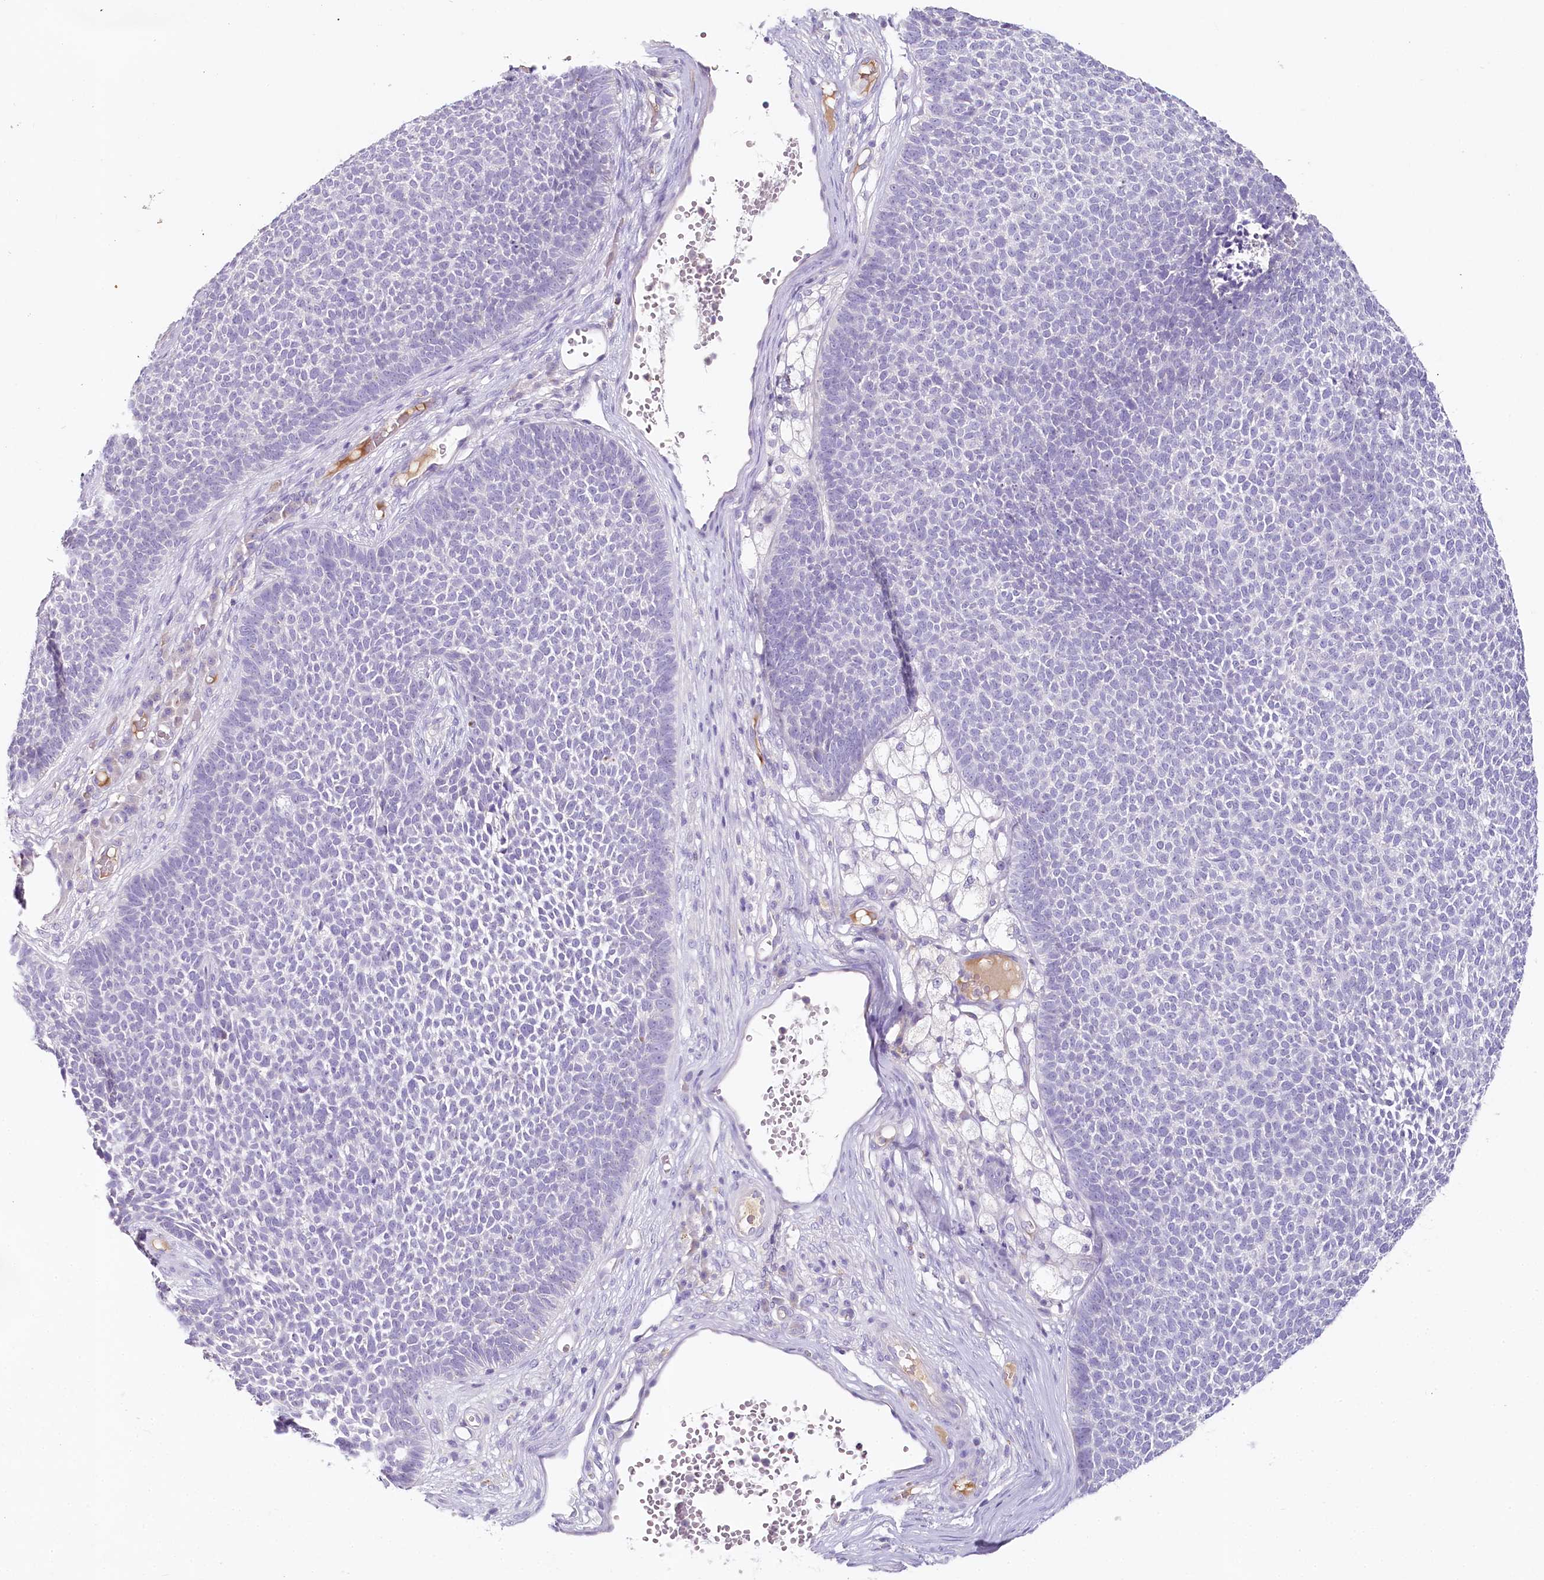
{"staining": {"intensity": "negative", "quantity": "none", "location": "none"}, "tissue": "skin cancer", "cell_type": "Tumor cells", "image_type": "cancer", "snomed": [{"axis": "morphology", "description": "Basal cell carcinoma"}, {"axis": "topography", "description": "Skin"}], "caption": "Tumor cells show no significant protein positivity in skin cancer (basal cell carcinoma).", "gene": "HPD", "patient": {"sex": "female", "age": 84}}